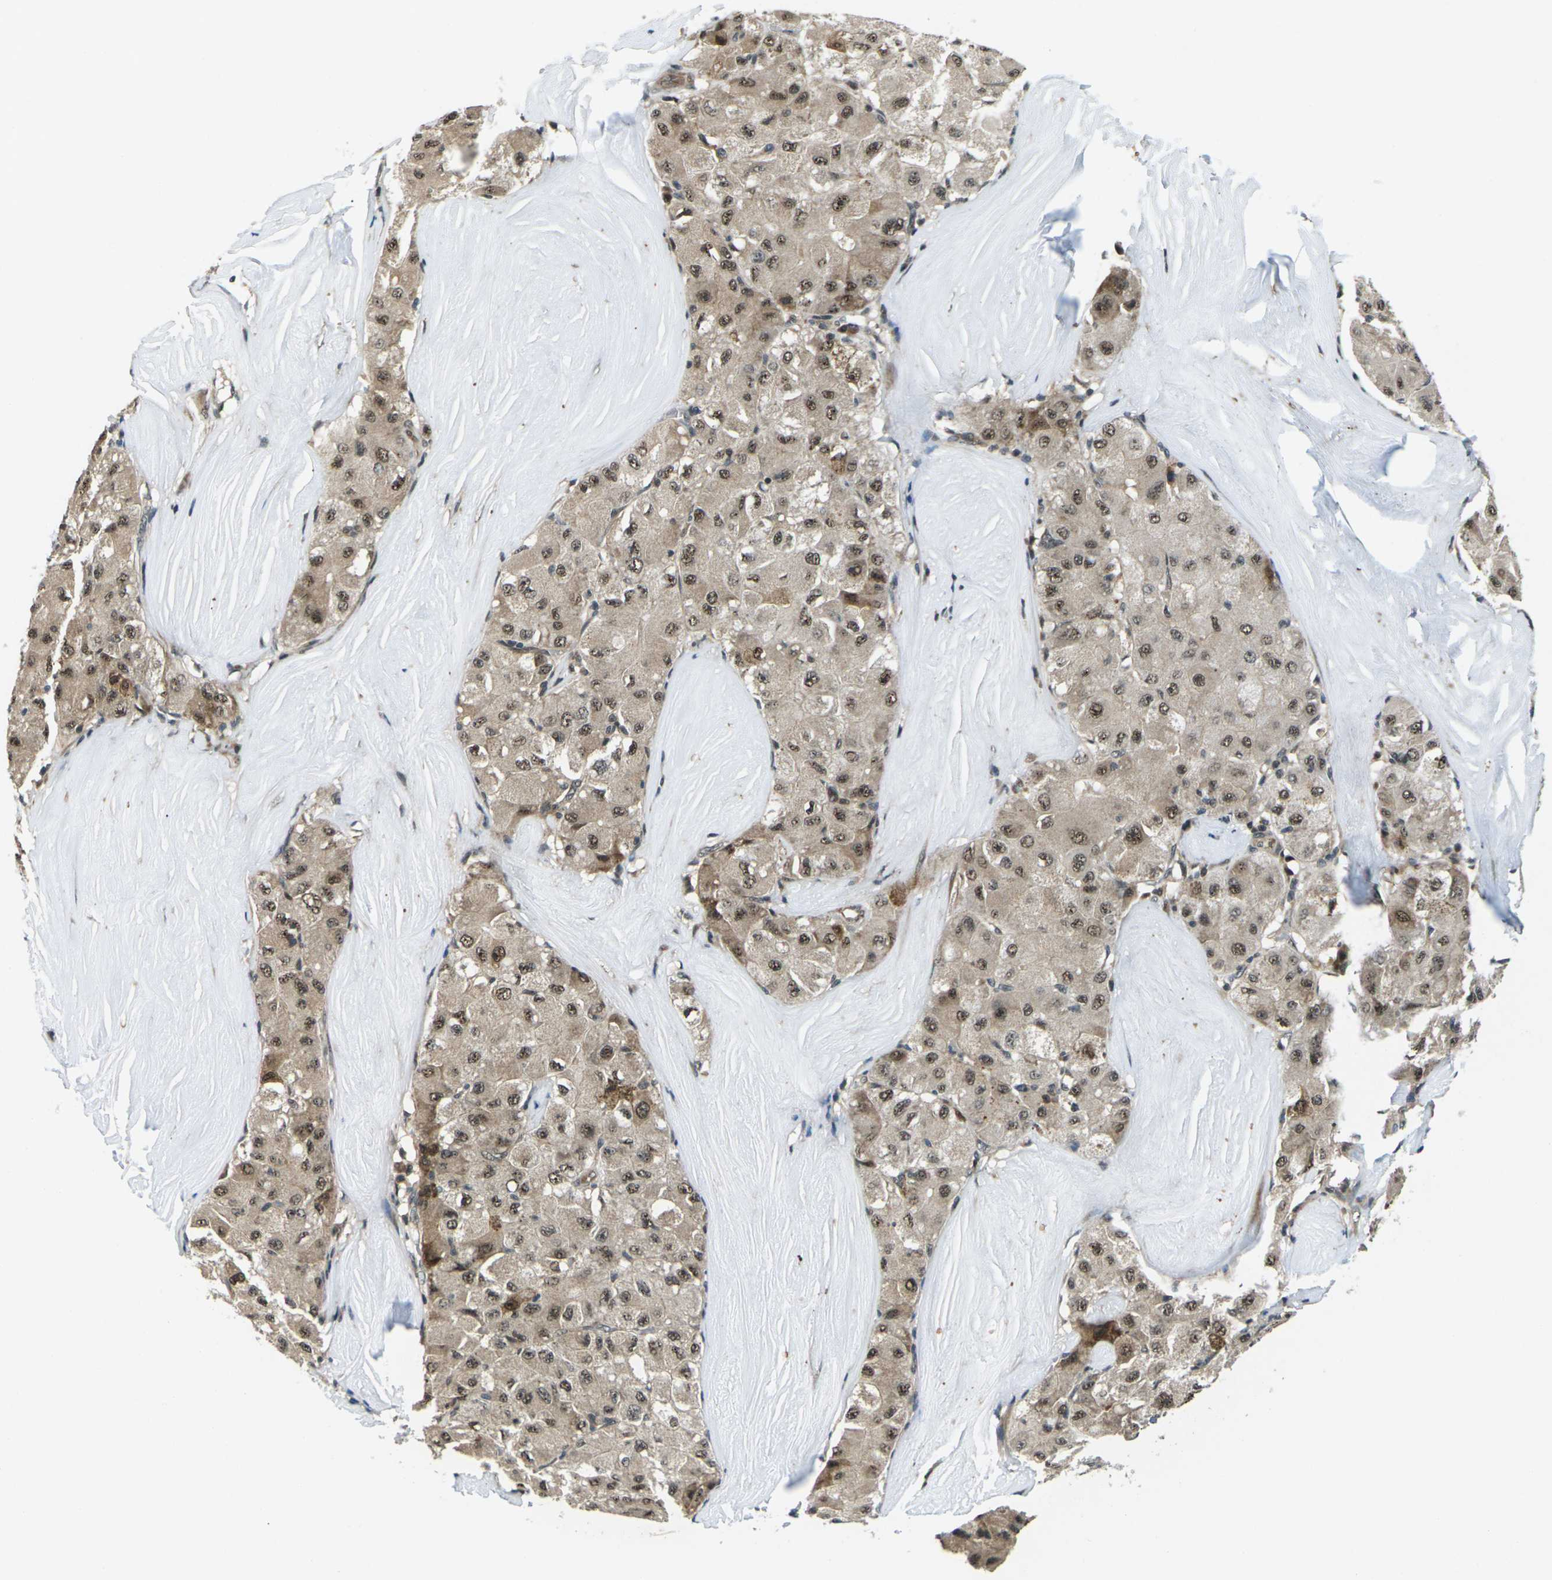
{"staining": {"intensity": "moderate", "quantity": ">75%", "location": "cytoplasmic/membranous,nuclear"}, "tissue": "liver cancer", "cell_type": "Tumor cells", "image_type": "cancer", "snomed": [{"axis": "morphology", "description": "Carcinoma, Hepatocellular, NOS"}, {"axis": "topography", "description": "Liver"}], "caption": "About >75% of tumor cells in human liver hepatocellular carcinoma demonstrate moderate cytoplasmic/membranous and nuclear protein staining as visualized by brown immunohistochemical staining.", "gene": "UBE2S", "patient": {"sex": "male", "age": 80}}